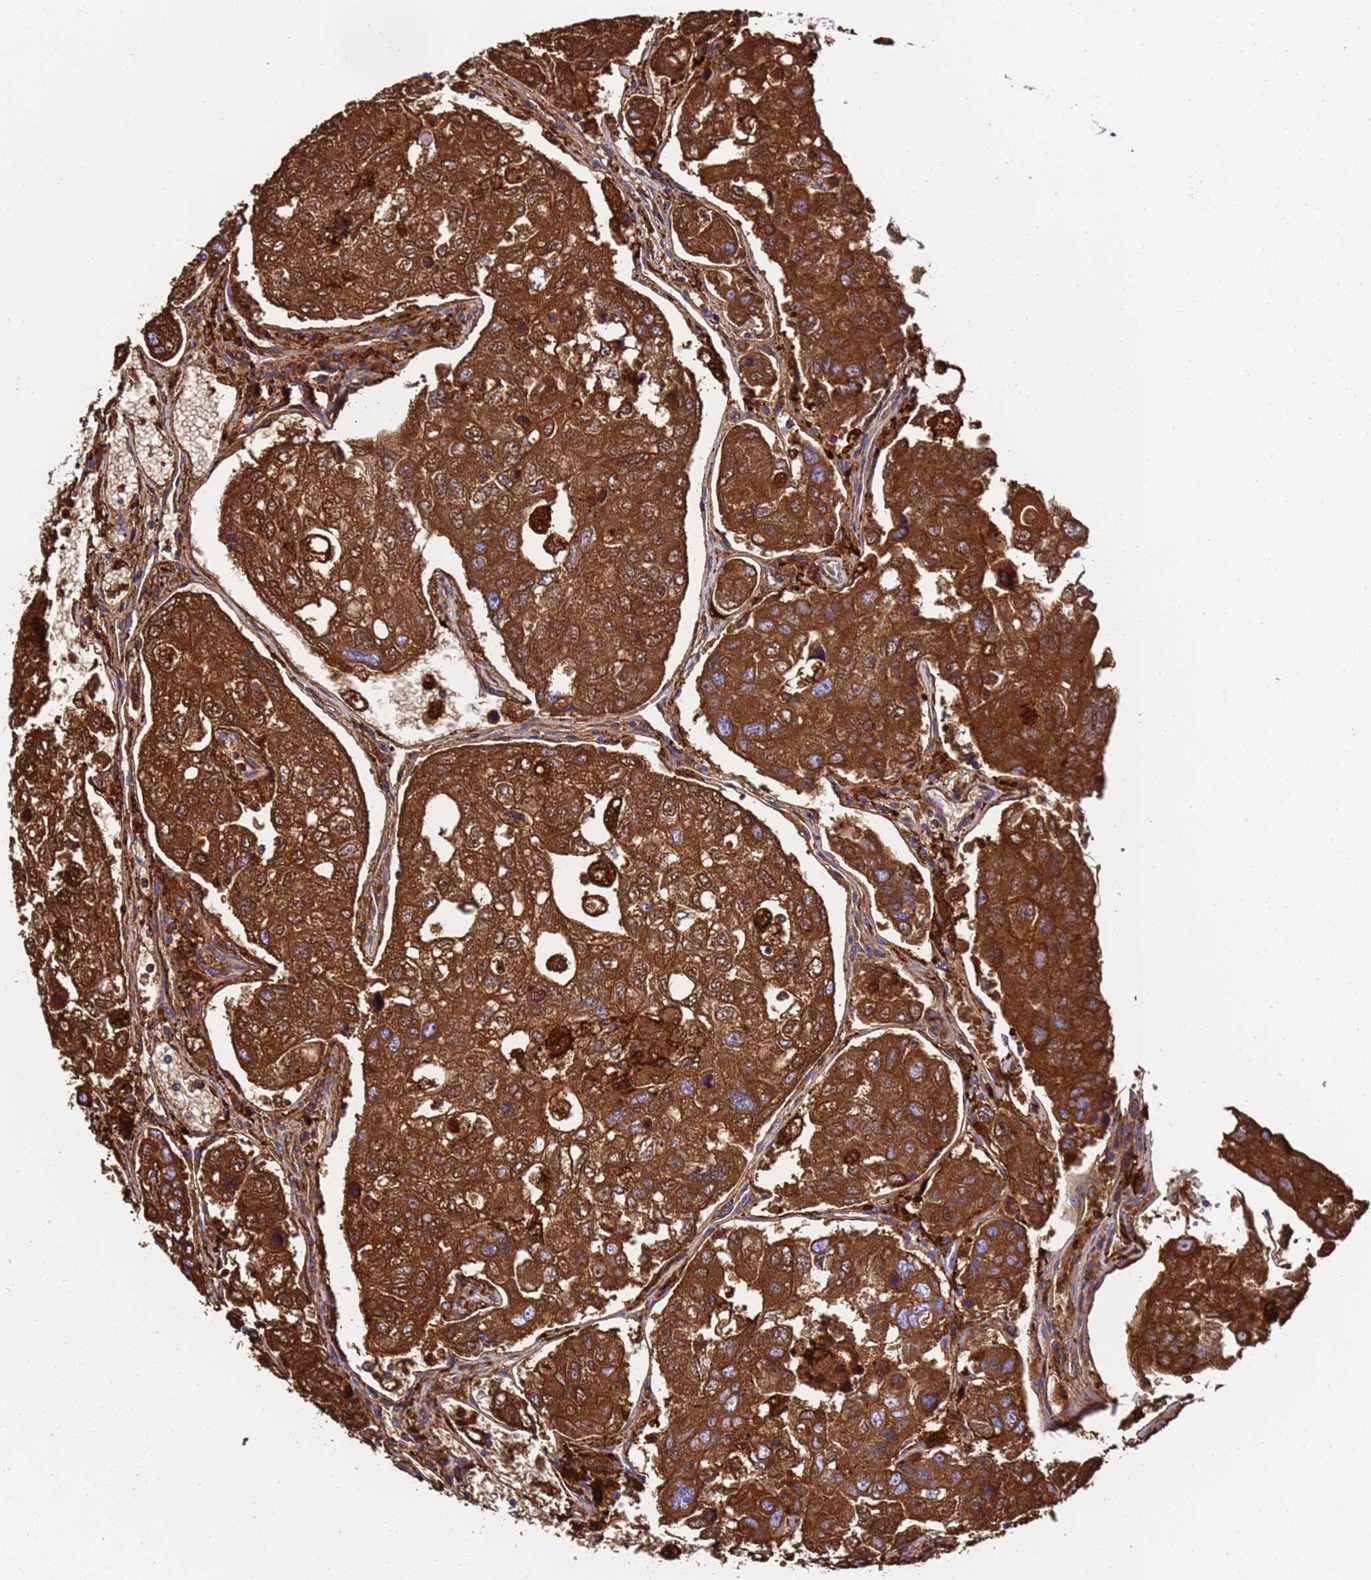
{"staining": {"intensity": "strong", "quantity": ">75%", "location": "cytoplasmic/membranous"}, "tissue": "urothelial cancer", "cell_type": "Tumor cells", "image_type": "cancer", "snomed": [{"axis": "morphology", "description": "Urothelial carcinoma, High grade"}, {"axis": "topography", "description": "Lymph node"}, {"axis": "topography", "description": "Urinary bladder"}], "caption": "About >75% of tumor cells in human urothelial carcinoma (high-grade) show strong cytoplasmic/membranous protein staining as visualized by brown immunohistochemical staining.", "gene": "FTL", "patient": {"sex": "male", "age": 51}}